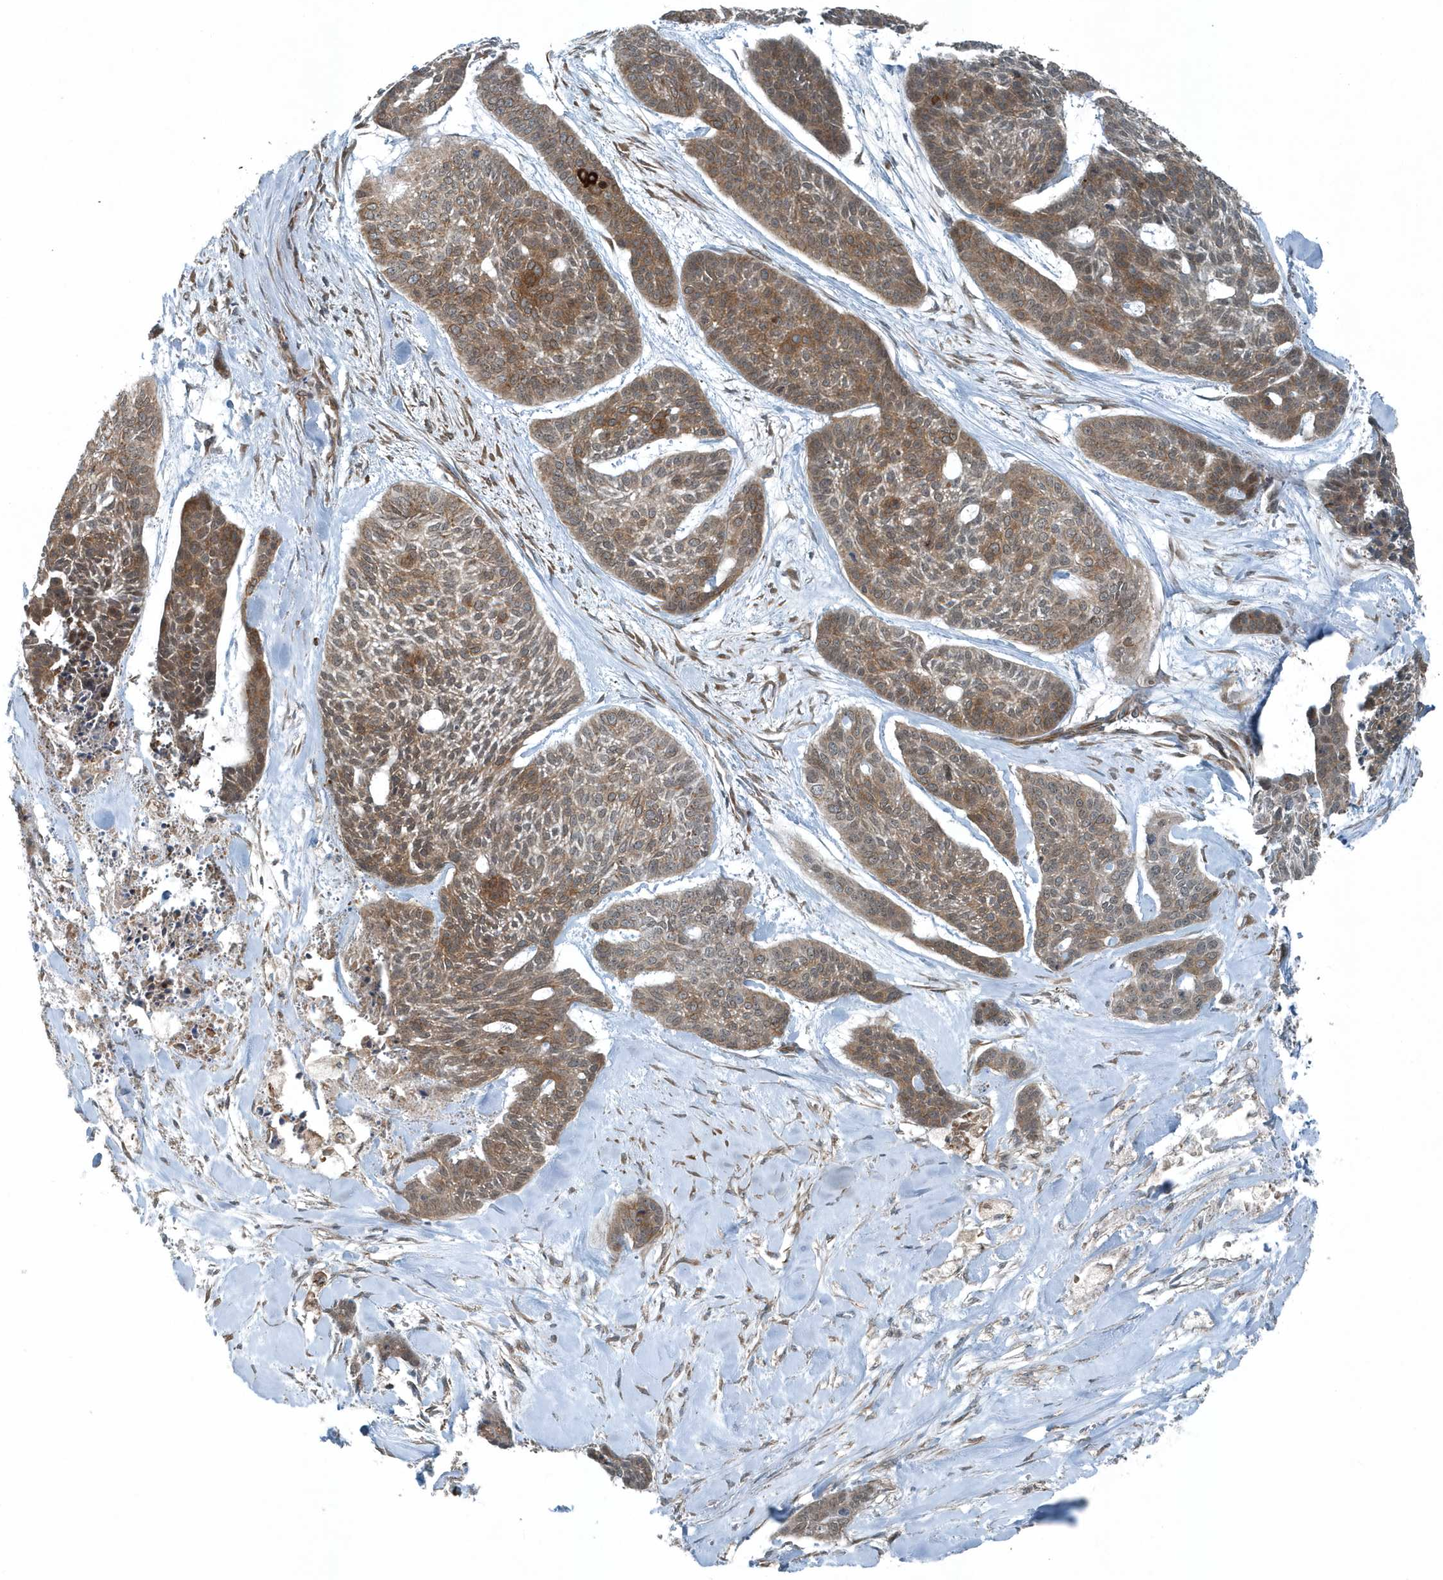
{"staining": {"intensity": "moderate", "quantity": "25%-75%", "location": "cytoplasmic/membranous"}, "tissue": "skin cancer", "cell_type": "Tumor cells", "image_type": "cancer", "snomed": [{"axis": "morphology", "description": "Basal cell carcinoma"}, {"axis": "topography", "description": "Skin"}], "caption": "Human skin cancer (basal cell carcinoma) stained for a protein (brown) shows moderate cytoplasmic/membranous positive positivity in approximately 25%-75% of tumor cells.", "gene": "GCC2", "patient": {"sex": "female", "age": 64}}